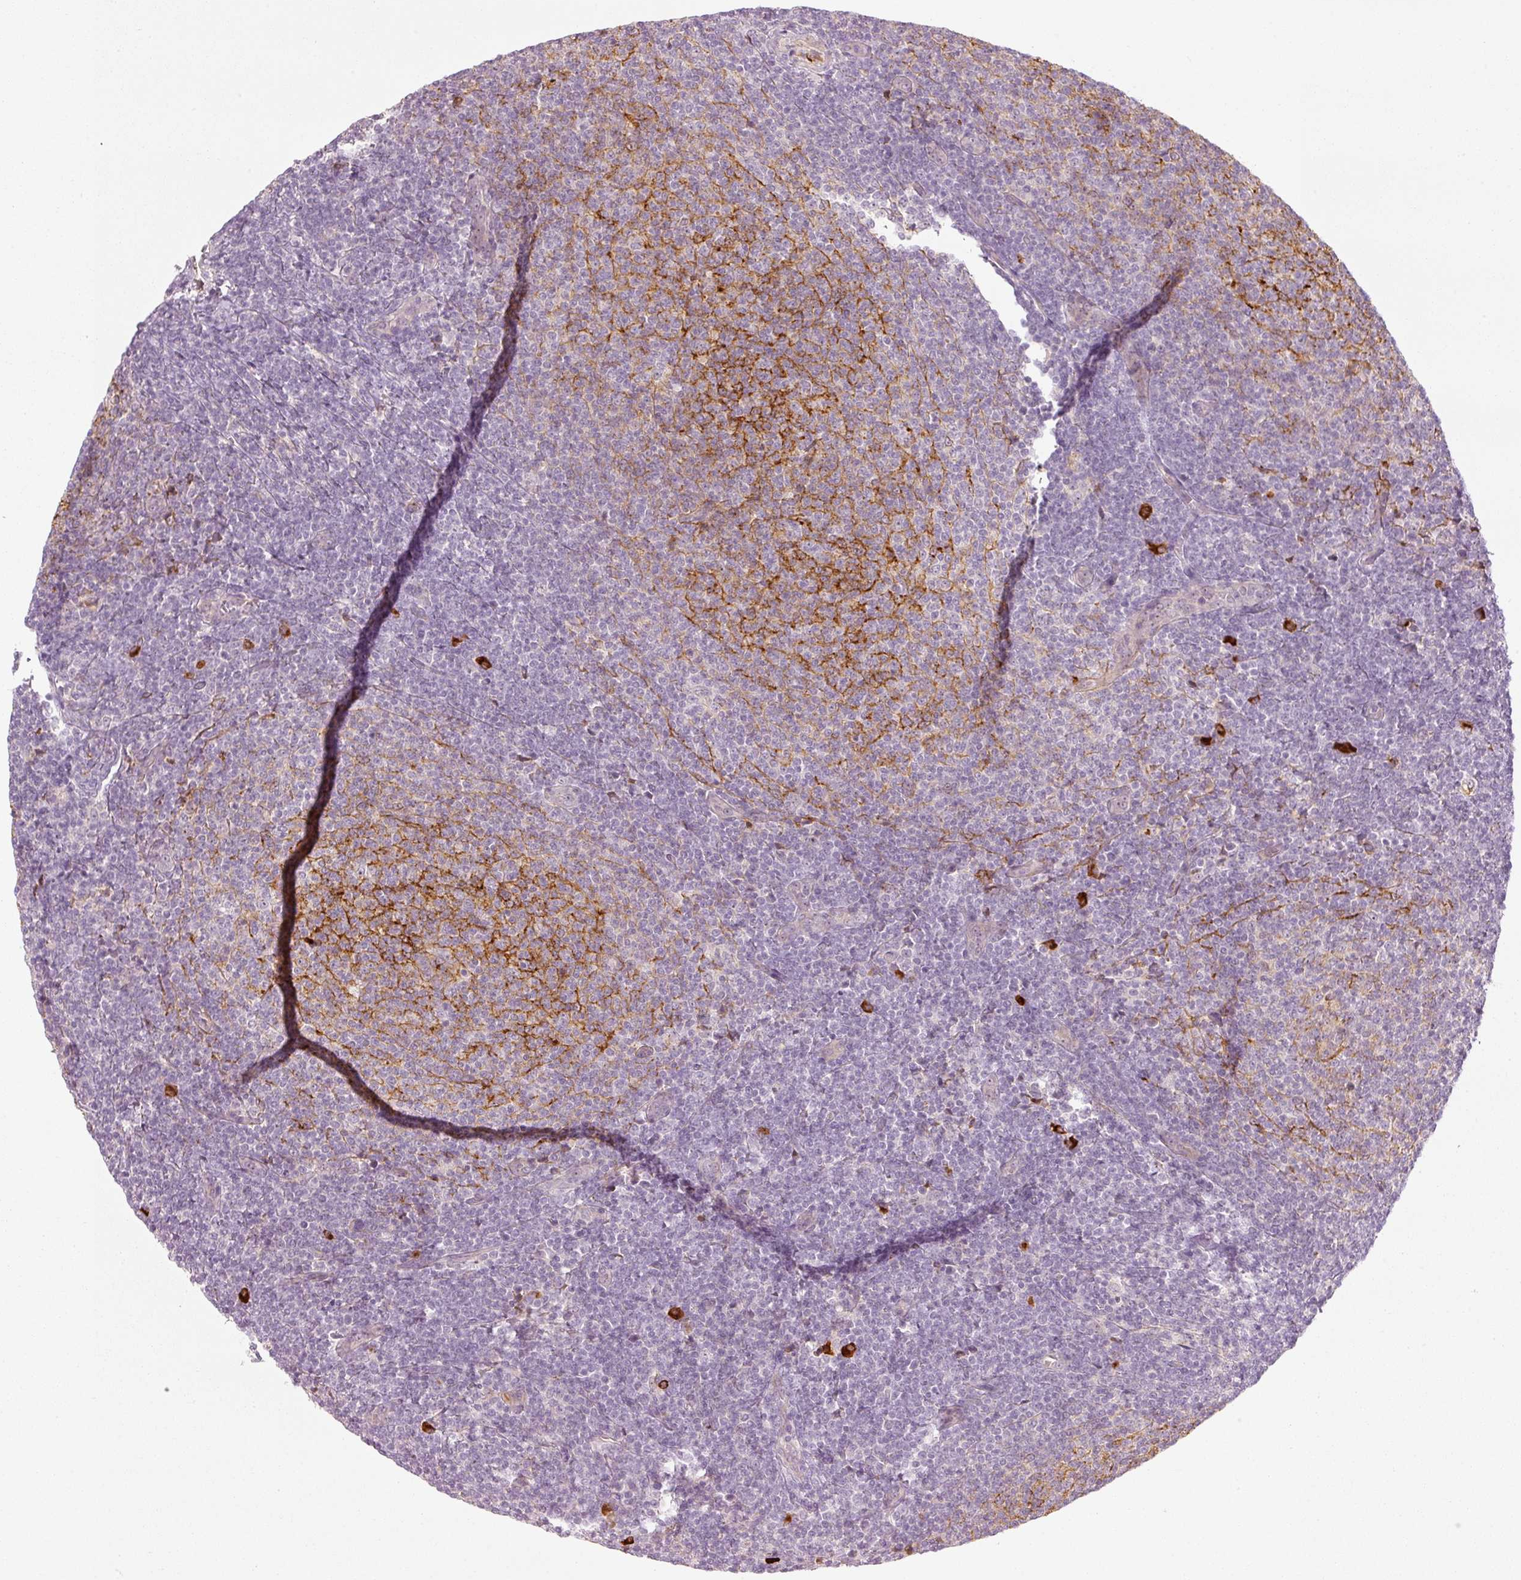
{"staining": {"intensity": "negative", "quantity": "none", "location": "none"}, "tissue": "lymphoma", "cell_type": "Tumor cells", "image_type": "cancer", "snomed": [{"axis": "morphology", "description": "Malignant lymphoma, non-Hodgkin's type, Low grade"}, {"axis": "topography", "description": "Lymph node"}], "caption": "DAB (3,3'-diaminobenzidine) immunohistochemical staining of human low-grade malignant lymphoma, non-Hodgkin's type shows no significant staining in tumor cells. (Stains: DAB (3,3'-diaminobenzidine) immunohistochemistry with hematoxylin counter stain, Microscopy: brightfield microscopy at high magnification).", "gene": "VCAM1", "patient": {"sex": "male", "age": 66}}